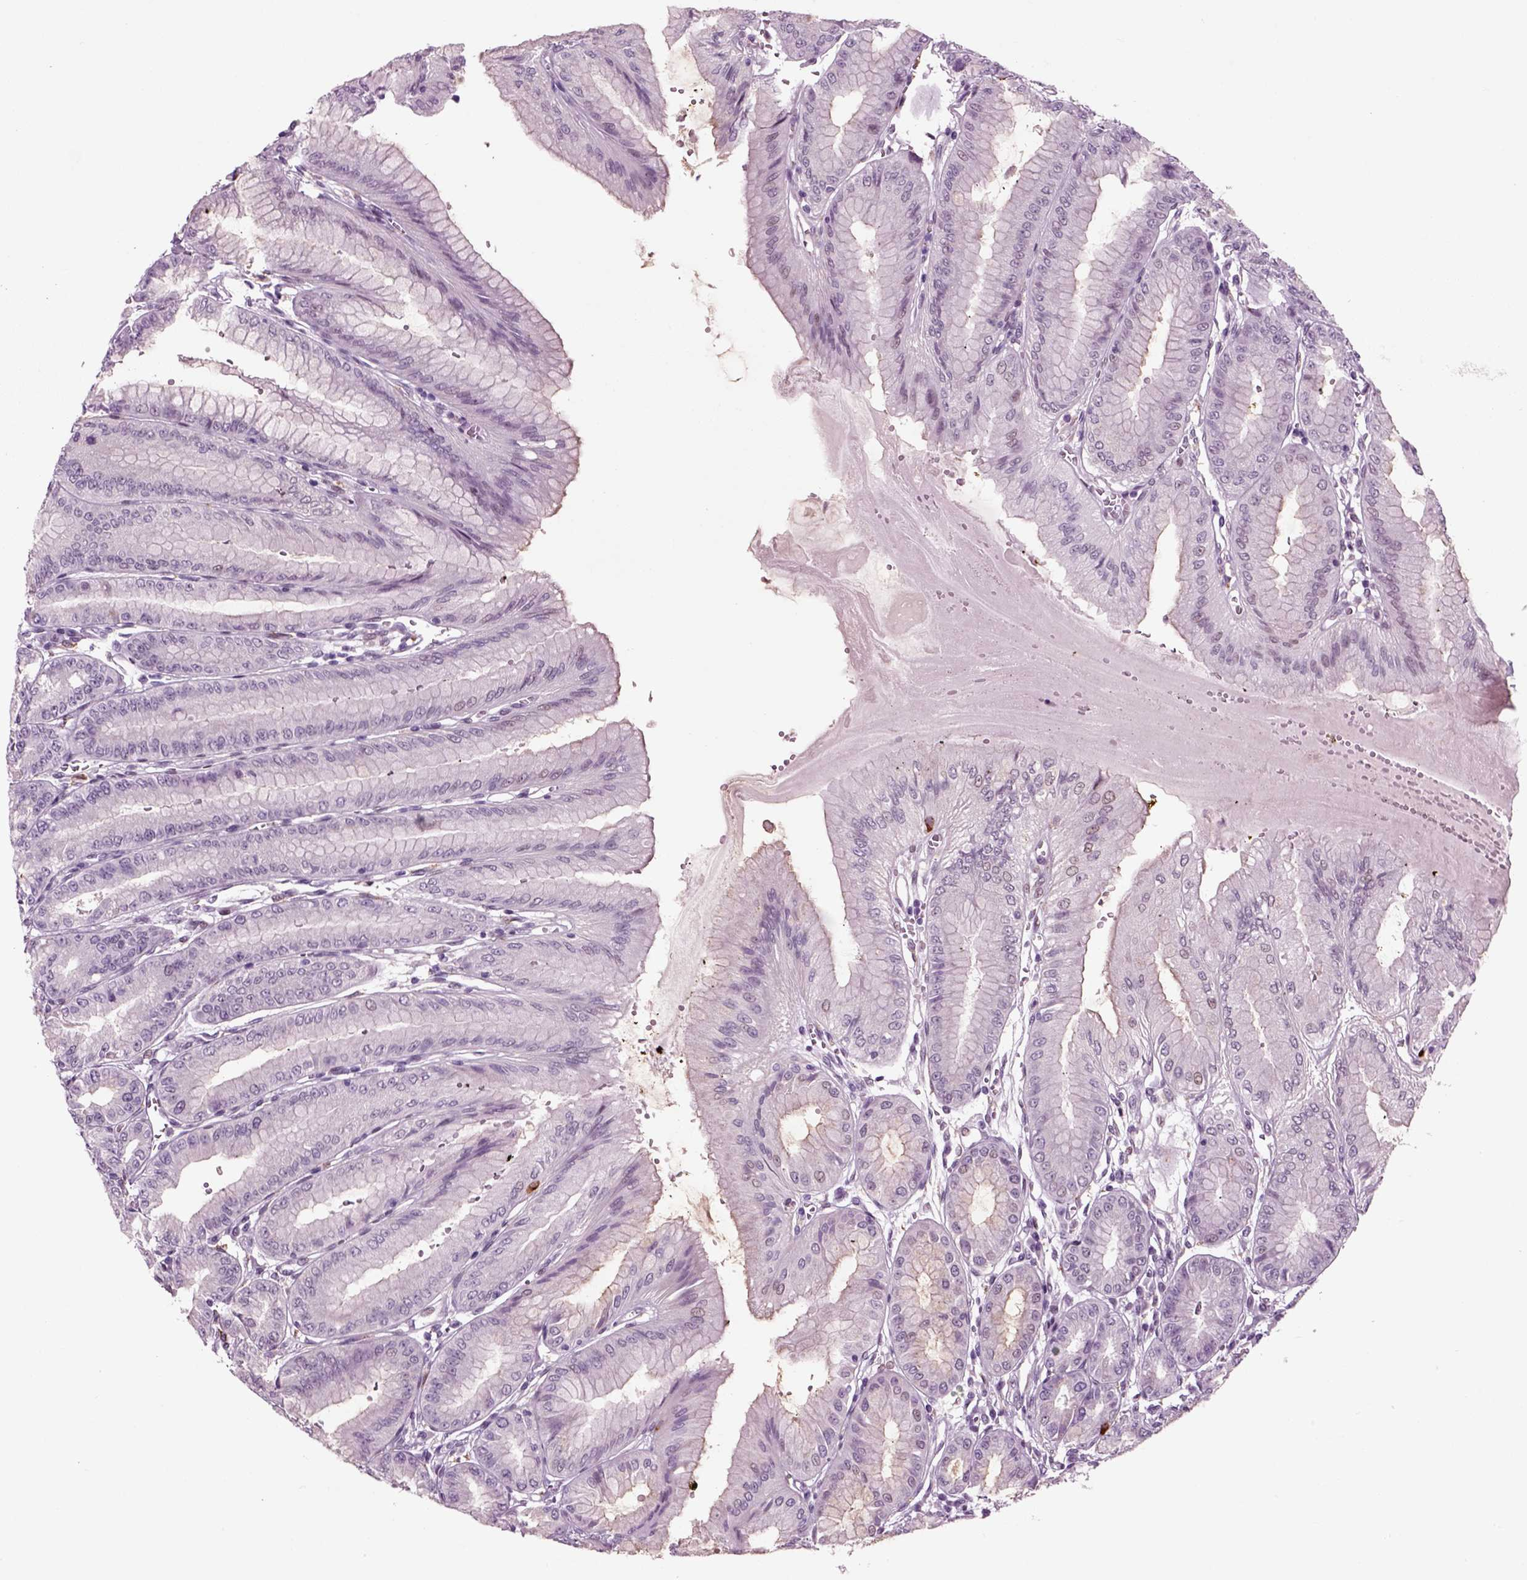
{"staining": {"intensity": "strong", "quantity": "<25%", "location": "cytoplasmic/membranous"}, "tissue": "stomach", "cell_type": "Glandular cells", "image_type": "normal", "snomed": [{"axis": "morphology", "description": "Normal tissue, NOS"}, {"axis": "topography", "description": "Stomach, lower"}], "caption": "The immunohistochemical stain labels strong cytoplasmic/membranous expression in glandular cells of benign stomach. (Brightfield microscopy of DAB IHC at high magnification).", "gene": "CHGB", "patient": {"sex": "male", "age": 71}}